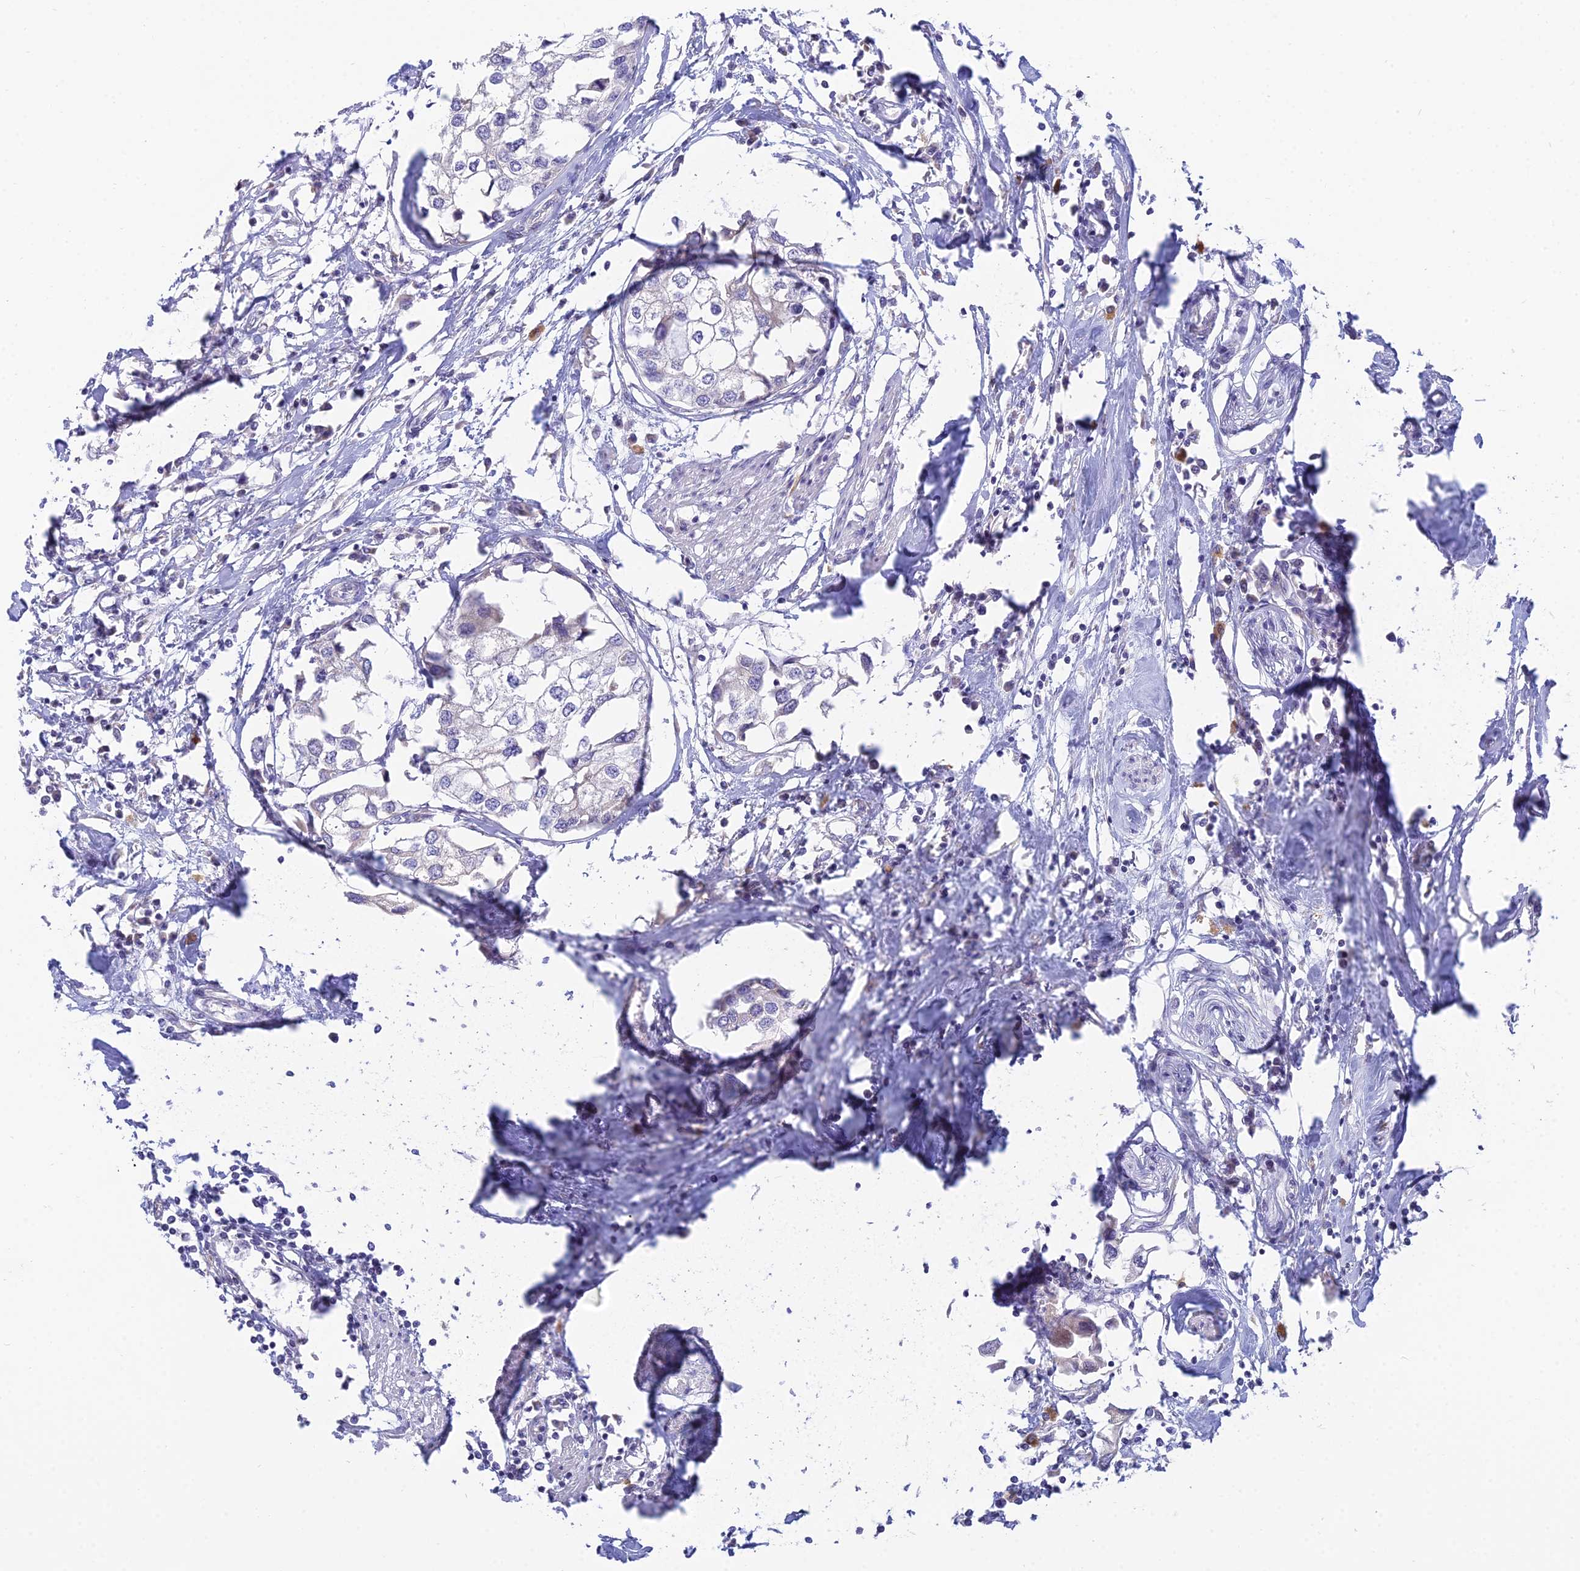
{"staining": {"intensity": "negative", "quantity": "none", "location": "none"}, "tissue": "urothelial cancer", "cell_type": "Tumor cells", "image_type": "cancer", "snomed": [{"axis": "morphology", "description": "Urothelial carcinoma, High grade"}, {"axis": "topography", "description": "Urinary bladder"}], "caption": "This is an immunohistochemistry micrograph of urothelial cancer. There is no staining in tumor cells.", "gene": "CFAP206", "patient": {"sex": "male", "age": 64}}